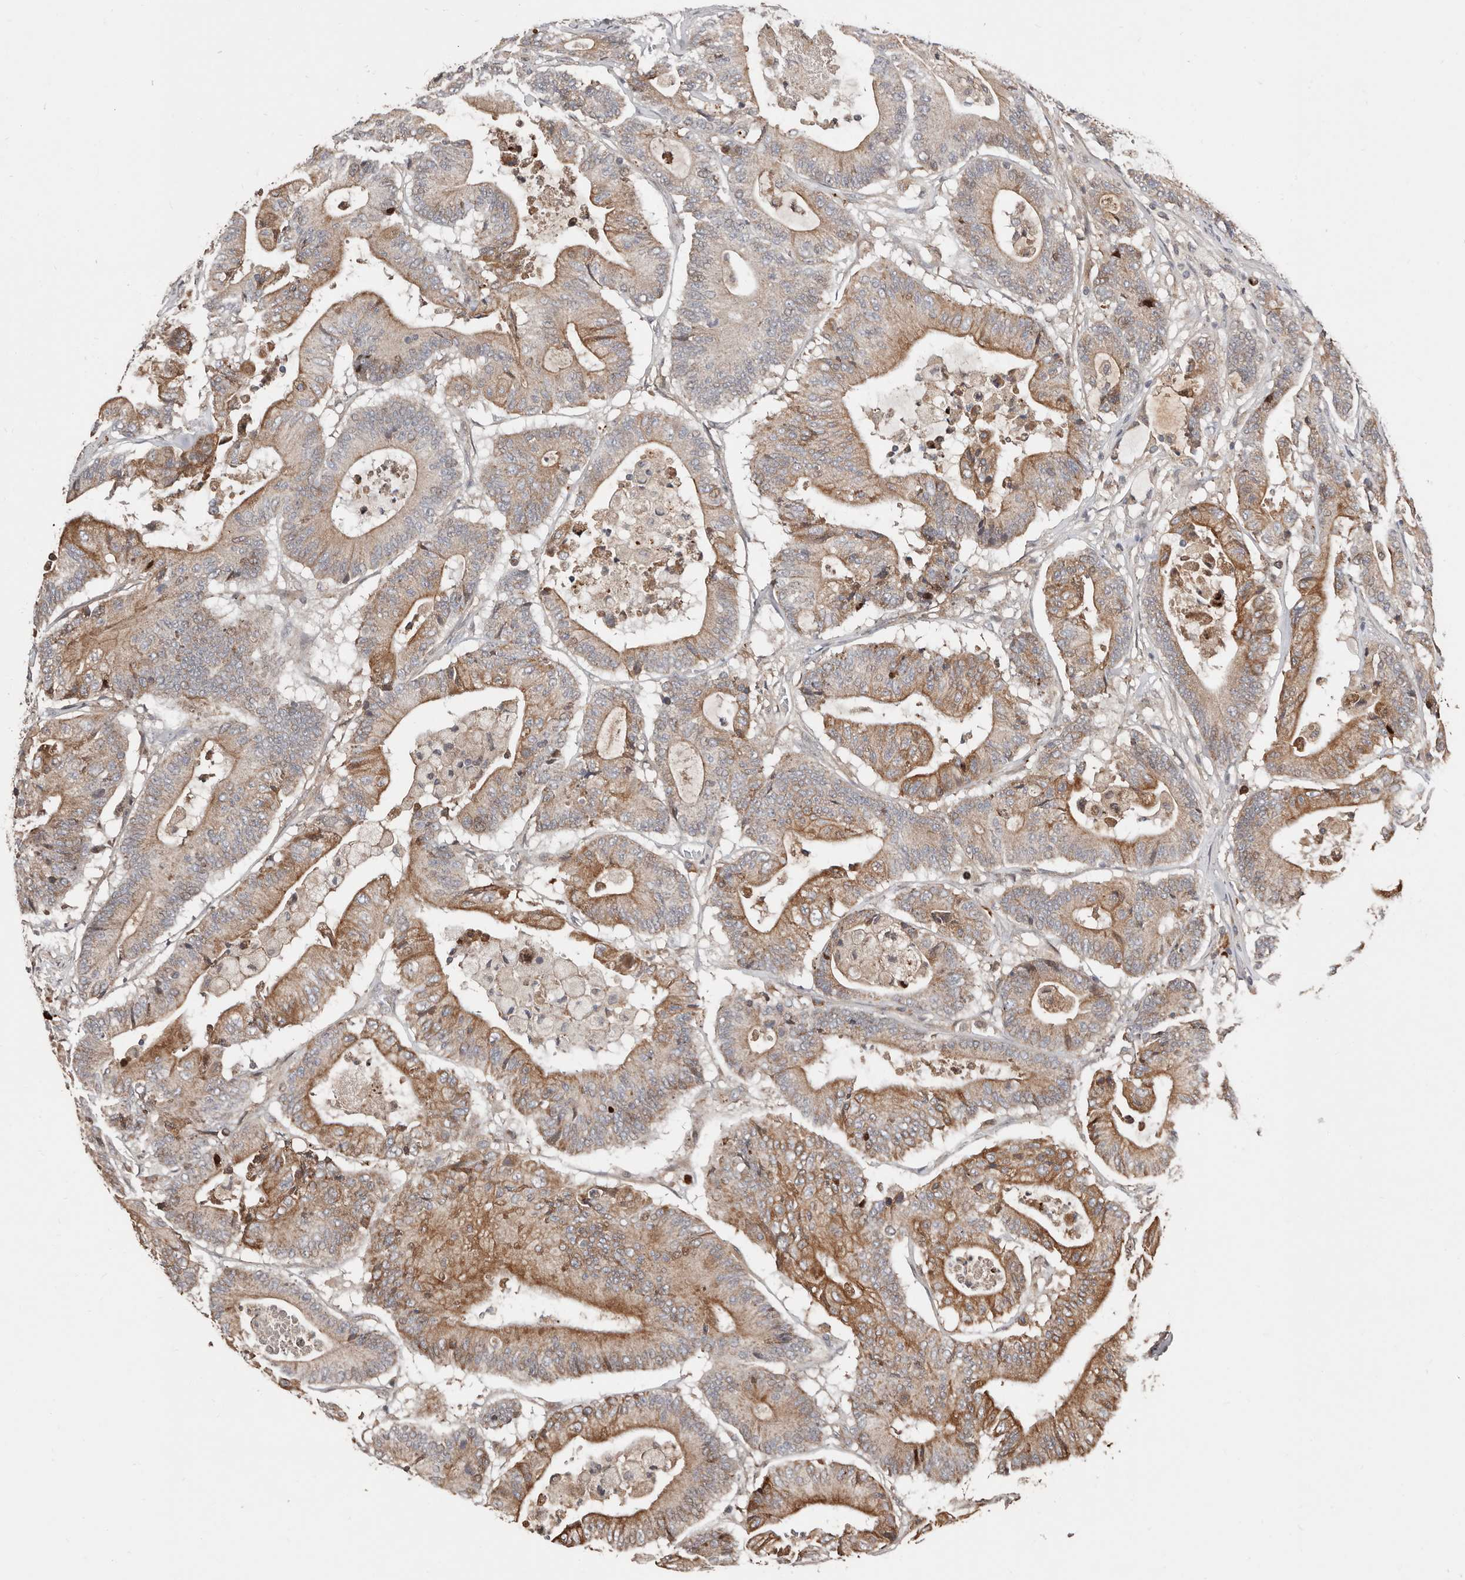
{"staining": {"intensity": "moderate", "quantity": ">75%", "location": "cytoplasmic/membranous"}, "tissue": "colorectal cancer", "cell_type": "Tumor cells", "image_type": "cancer", "snomed": [{"axis": "morphology", "description": "Adenocarcinoma, NOS"}, {"axis": "topography", "description": "Colon"}], "caption": "Immunohistochemical staining of human colorectal cancer (adenocarcinoma) exhibits moderate cytoplasmic/membranous protein positivity in about >75% of tumor cells. The protein of interest is shown in brown color, while the nuclei are stained blue.", "gene": "SMYD4", "patient": {"sex": "female", "age": 84}}